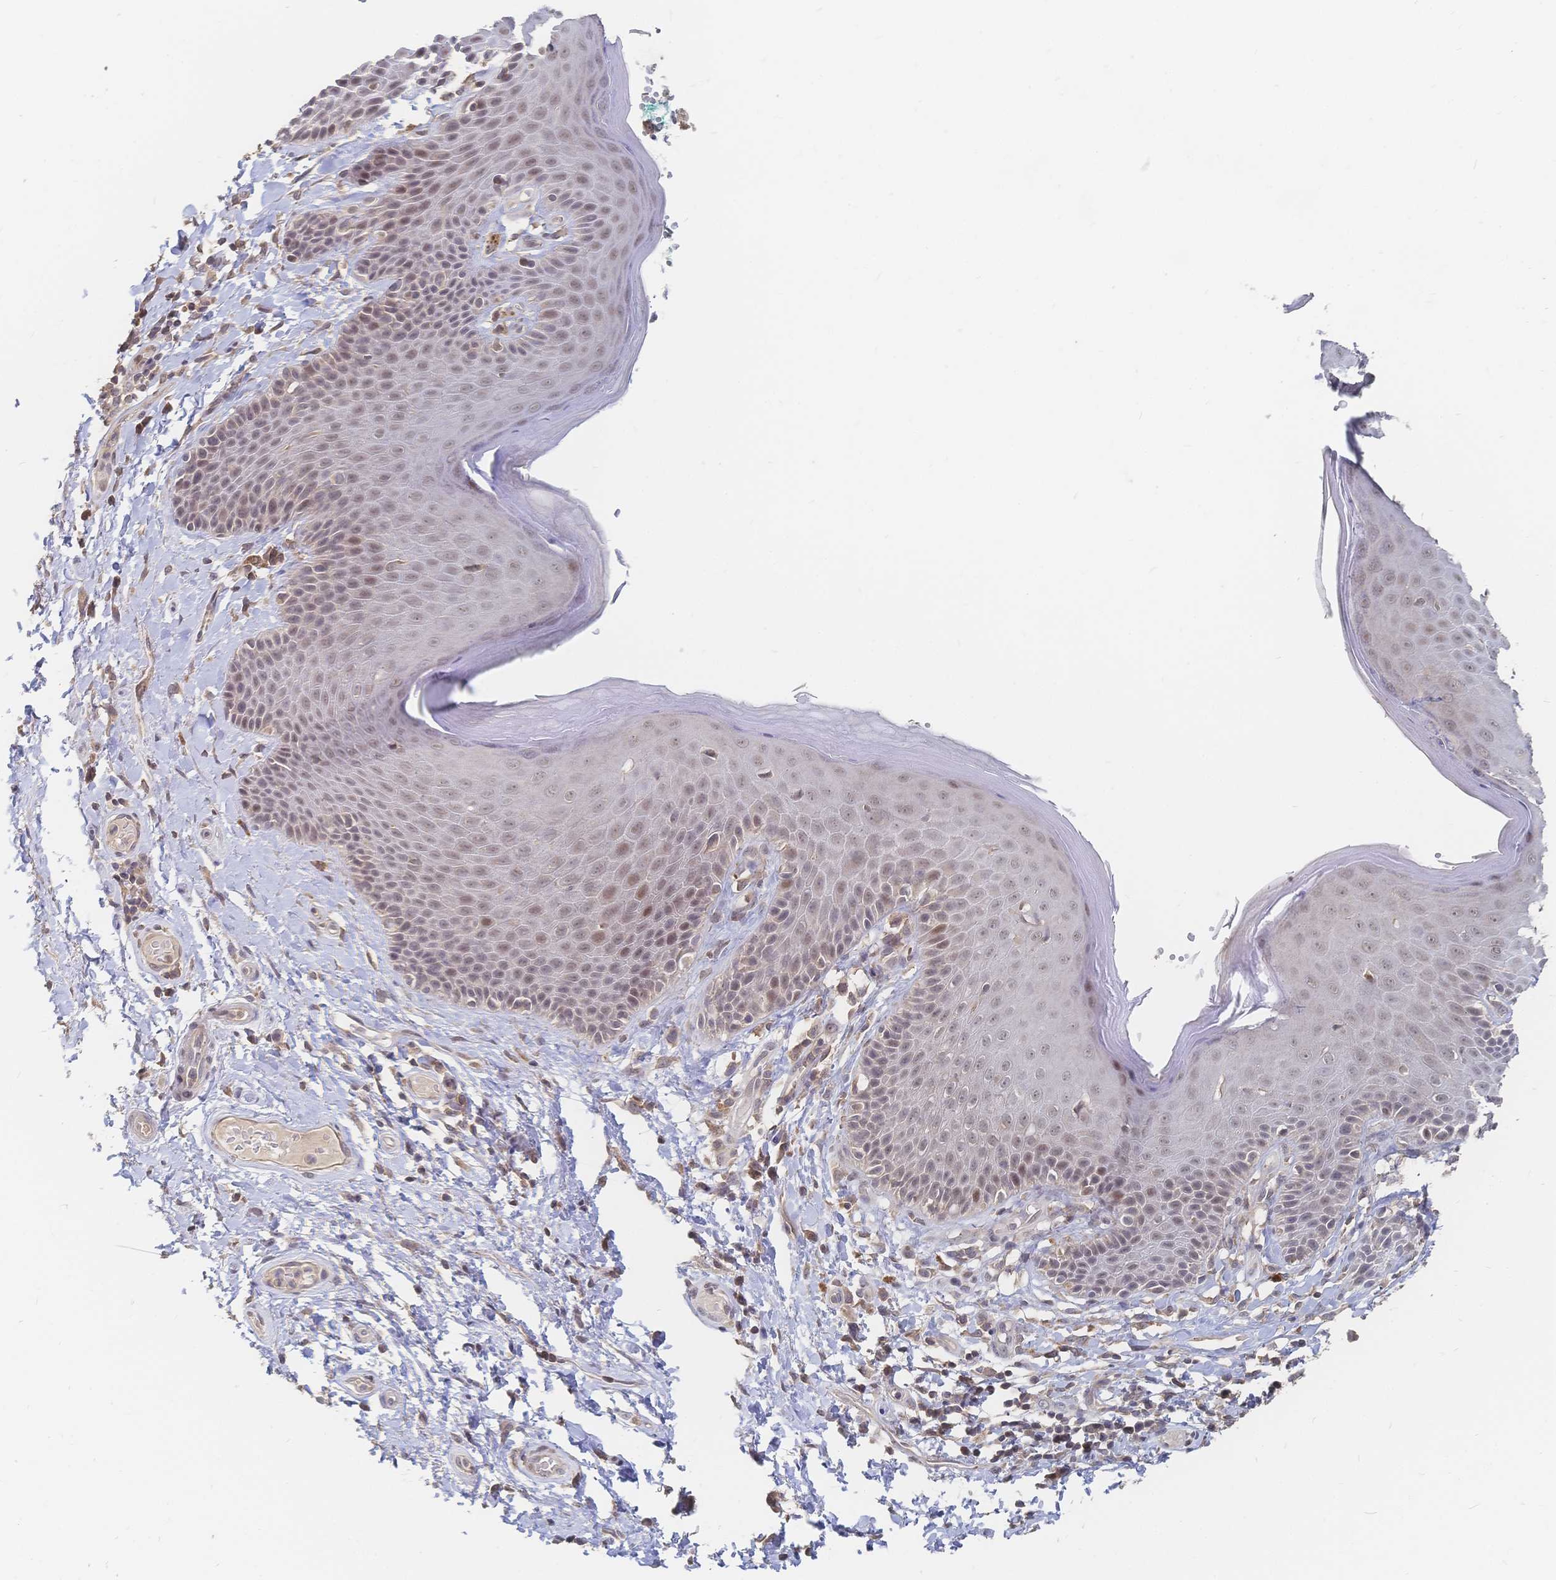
{"staining": {"intensity": "weak", "quantity": "25%-75%", "location": "nuclear"}, "tissue": "skin", "cell_type": "Epidermal cells", "image_type": "normal", "snomed": [{"axis": "morphology", "description": "Normal tissue, NOS"}, {"axis": "topography", "description": "Anal"}, {"axis": "topography", "description": "Peripheral nerve tissue"}], "caption": "About 25%-75% of epidermal cells in normal skin demonstrate weak nuclear protein positivity as visualized by brown immunohistochemical staining.", "gene": "LRP5", "patient": {"sex": "male", "age": 51}}